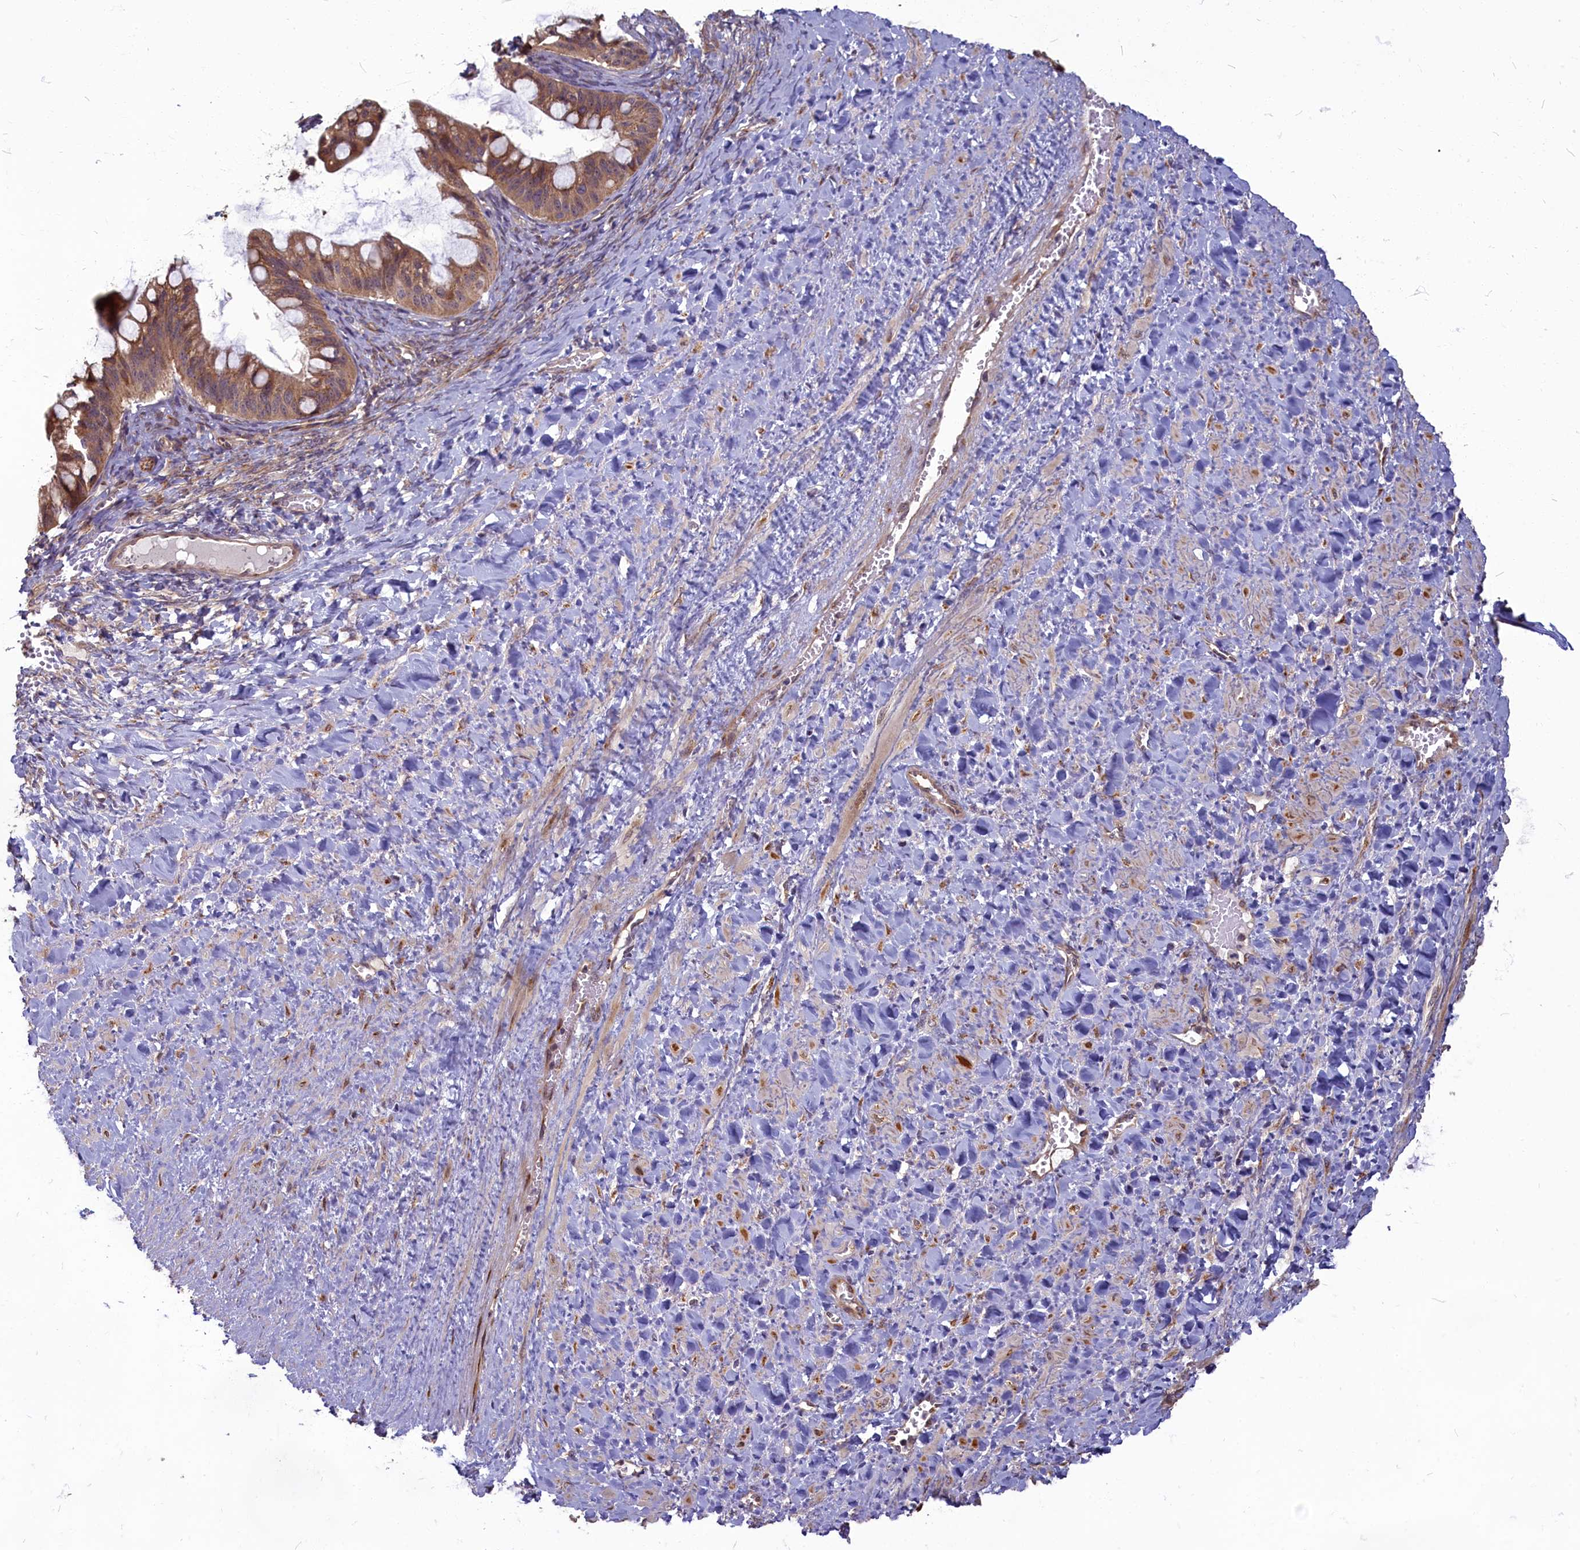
{"staining": {"intensity": "moderate", "quantity": ">75%", "location": "cytoplasmic/membranous"}, "tissue": "ovarian cancer", "cell_type": "Tumor cells", "image_type": "cancer", "snomed": [{"axis": "morphology", "description": "Cystadenocarcinoma, mucinous, NOS"}, {"axis": "topography", "description": "Ovary"}], "caption": "Brown immunohistochemical staining in ovarian mucinous cystadenocarcinoma exhibits moderate cytoplasmic/membranous expression in approximately >75% of tumor cells. (DAB (3,3'-diaminobenzidine) IHC, brown staining for protein, blue staining for nuclei).", "gene": "MYCBP", "patient": {"sex": "female", "age": 73}}